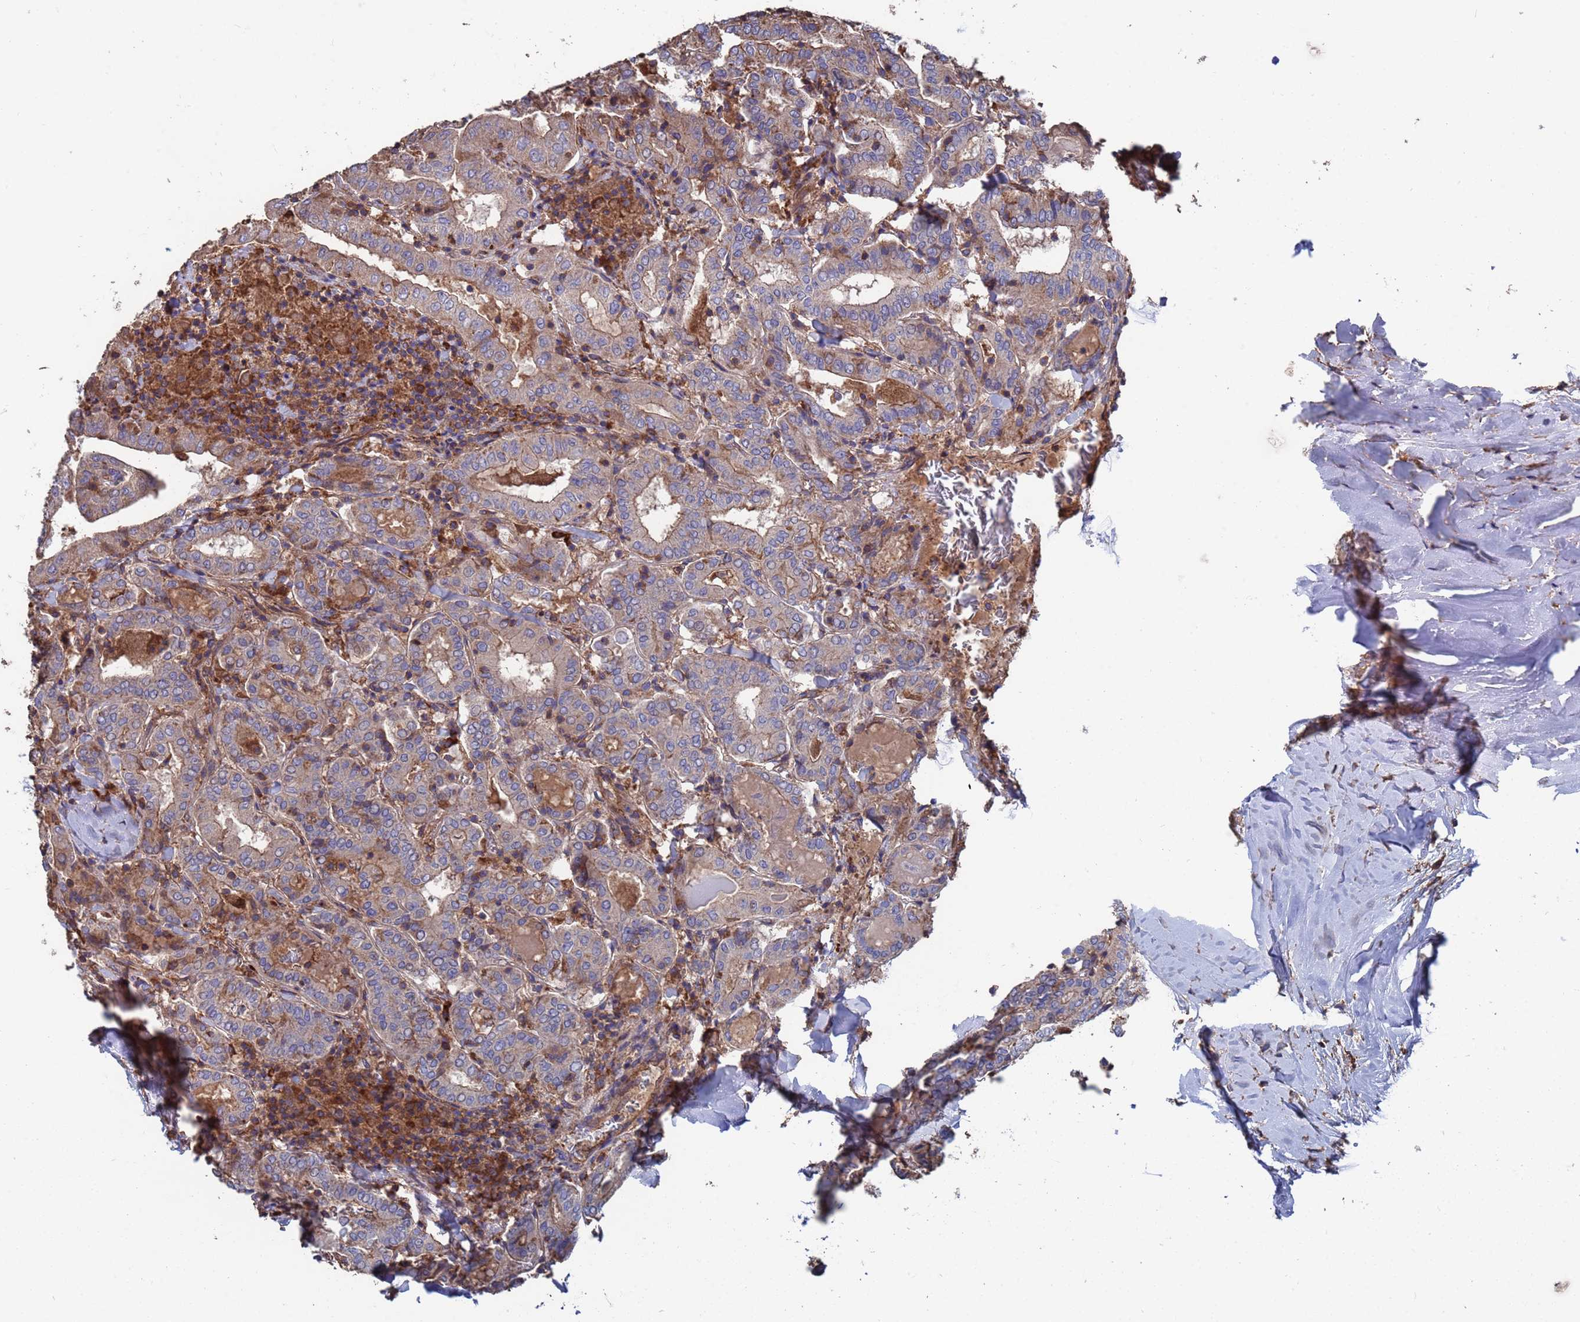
{"staining": {"intensity": "moderate", "quantity": "<25%", "location": "cytoplasmic/membranous"}, "tissue": "thyroid cancer", "cell_type": "Tumor cells", "image_type": "cancer", "snomed": [{"axis": "morphology", "description": "Papillary adenocarcinoma, NOS"}, {"axis": "topography", "description": "Thyroid gland"}], "caption": "A brown stain labels moderate cytoplasmic/membranous positivity of a protein in human thyroid cancer tumor cells. (Brightfield microscopy of DAB IHC at high magnification).", "gene": "PYCR1", "patient": {"sex": "female", "age": 72}}